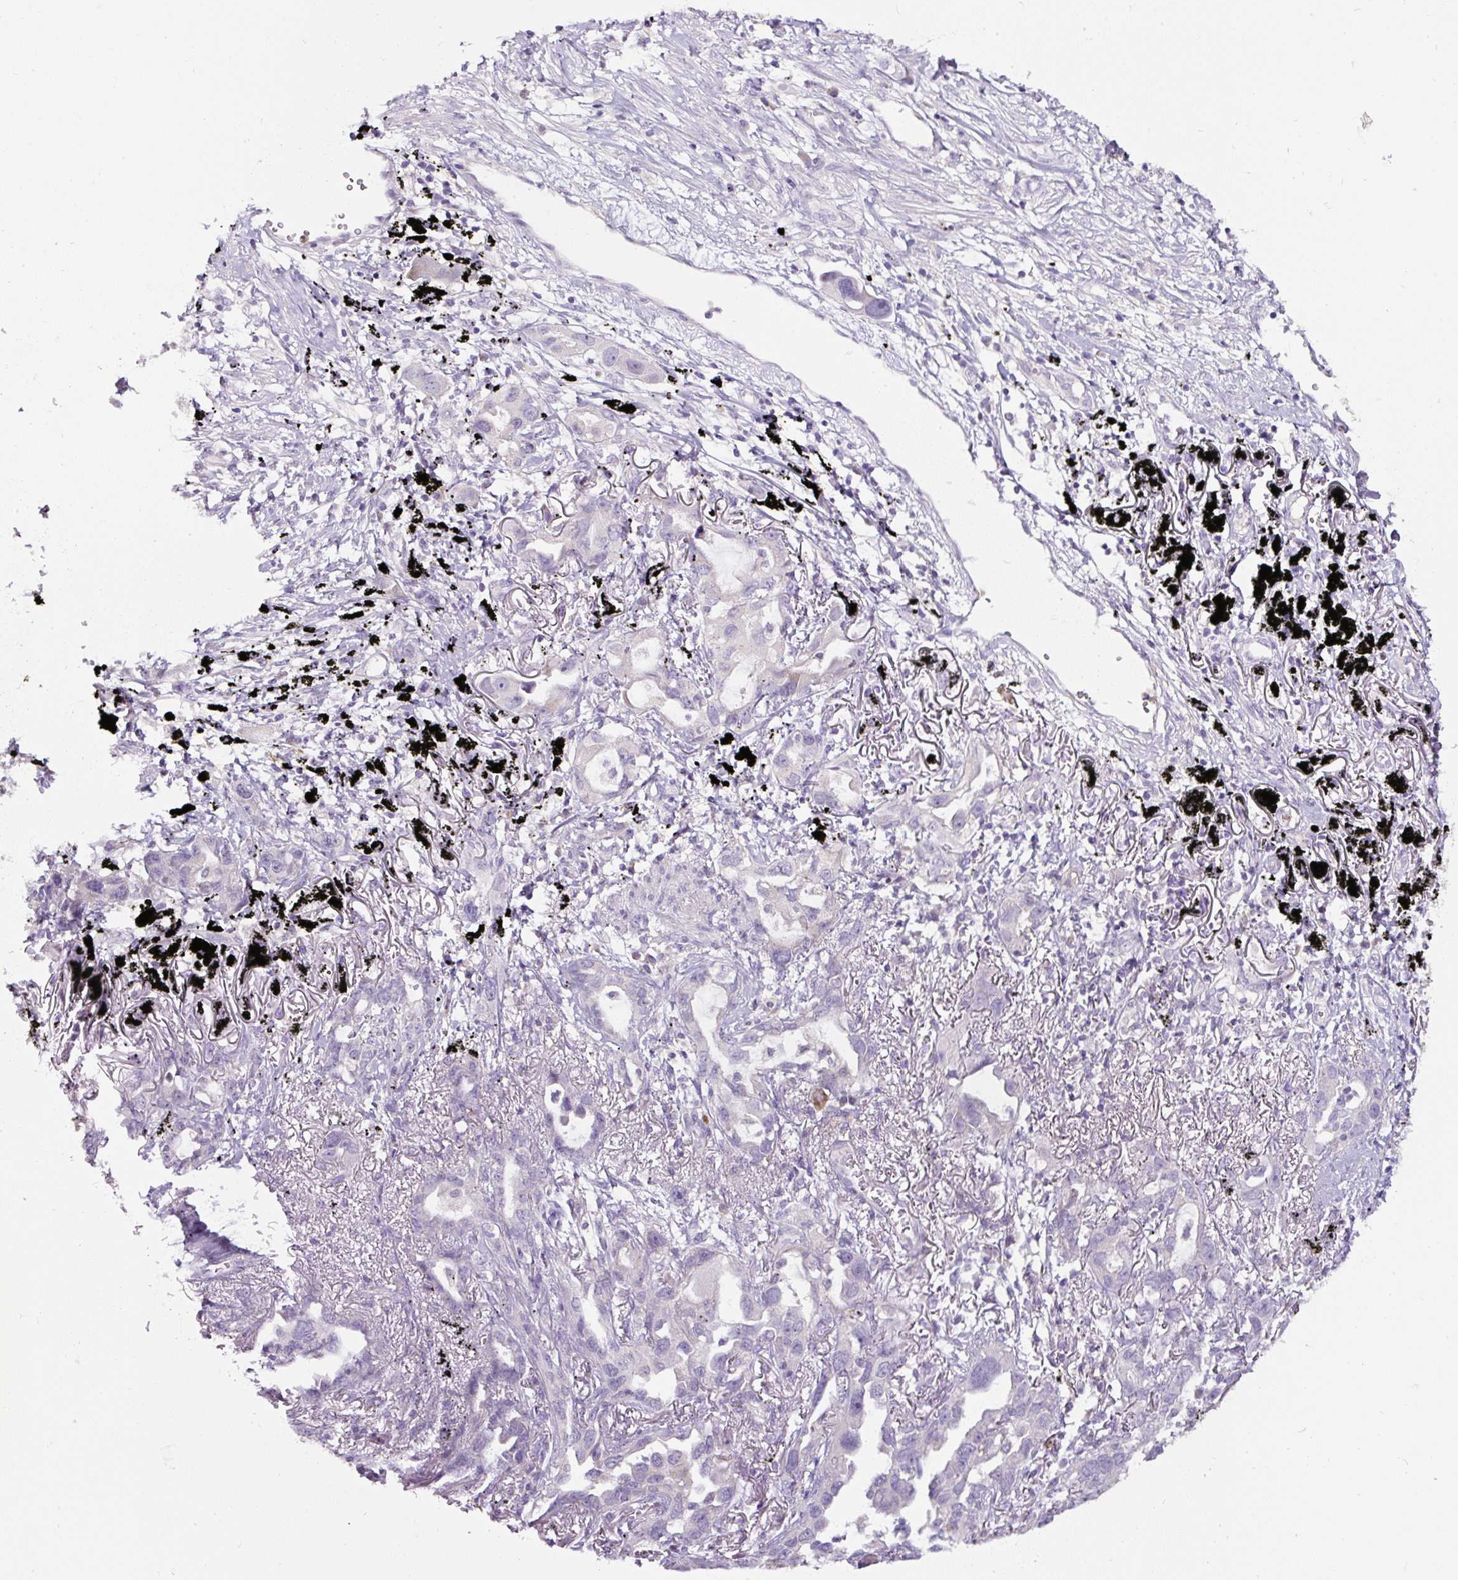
{"staining": {"intensity": "negative", "quantity": "none", "location": "none"}, "tissue": "lung cancer", "cell_type": "Tumor cells", "image_type": "cancer", "snomed": [{"axis": "morphology", "description": "Adenocarcinoma, NOS"}, {"axis": "topography", "description": "Lung"}], "caption": "Adenocarcinoma (lung) was stained to show a protein in brown. There is no significant staining in tumor cells. (Stains: DAB (3,3'-diaminobenzidine) immunohistochemistry (IHC) with hematoxylin counter stain, Microscopy: brightfield microscopy at high magnification).", "gene": "HPS4", "patient": {"sex": "male", "age": 67}}